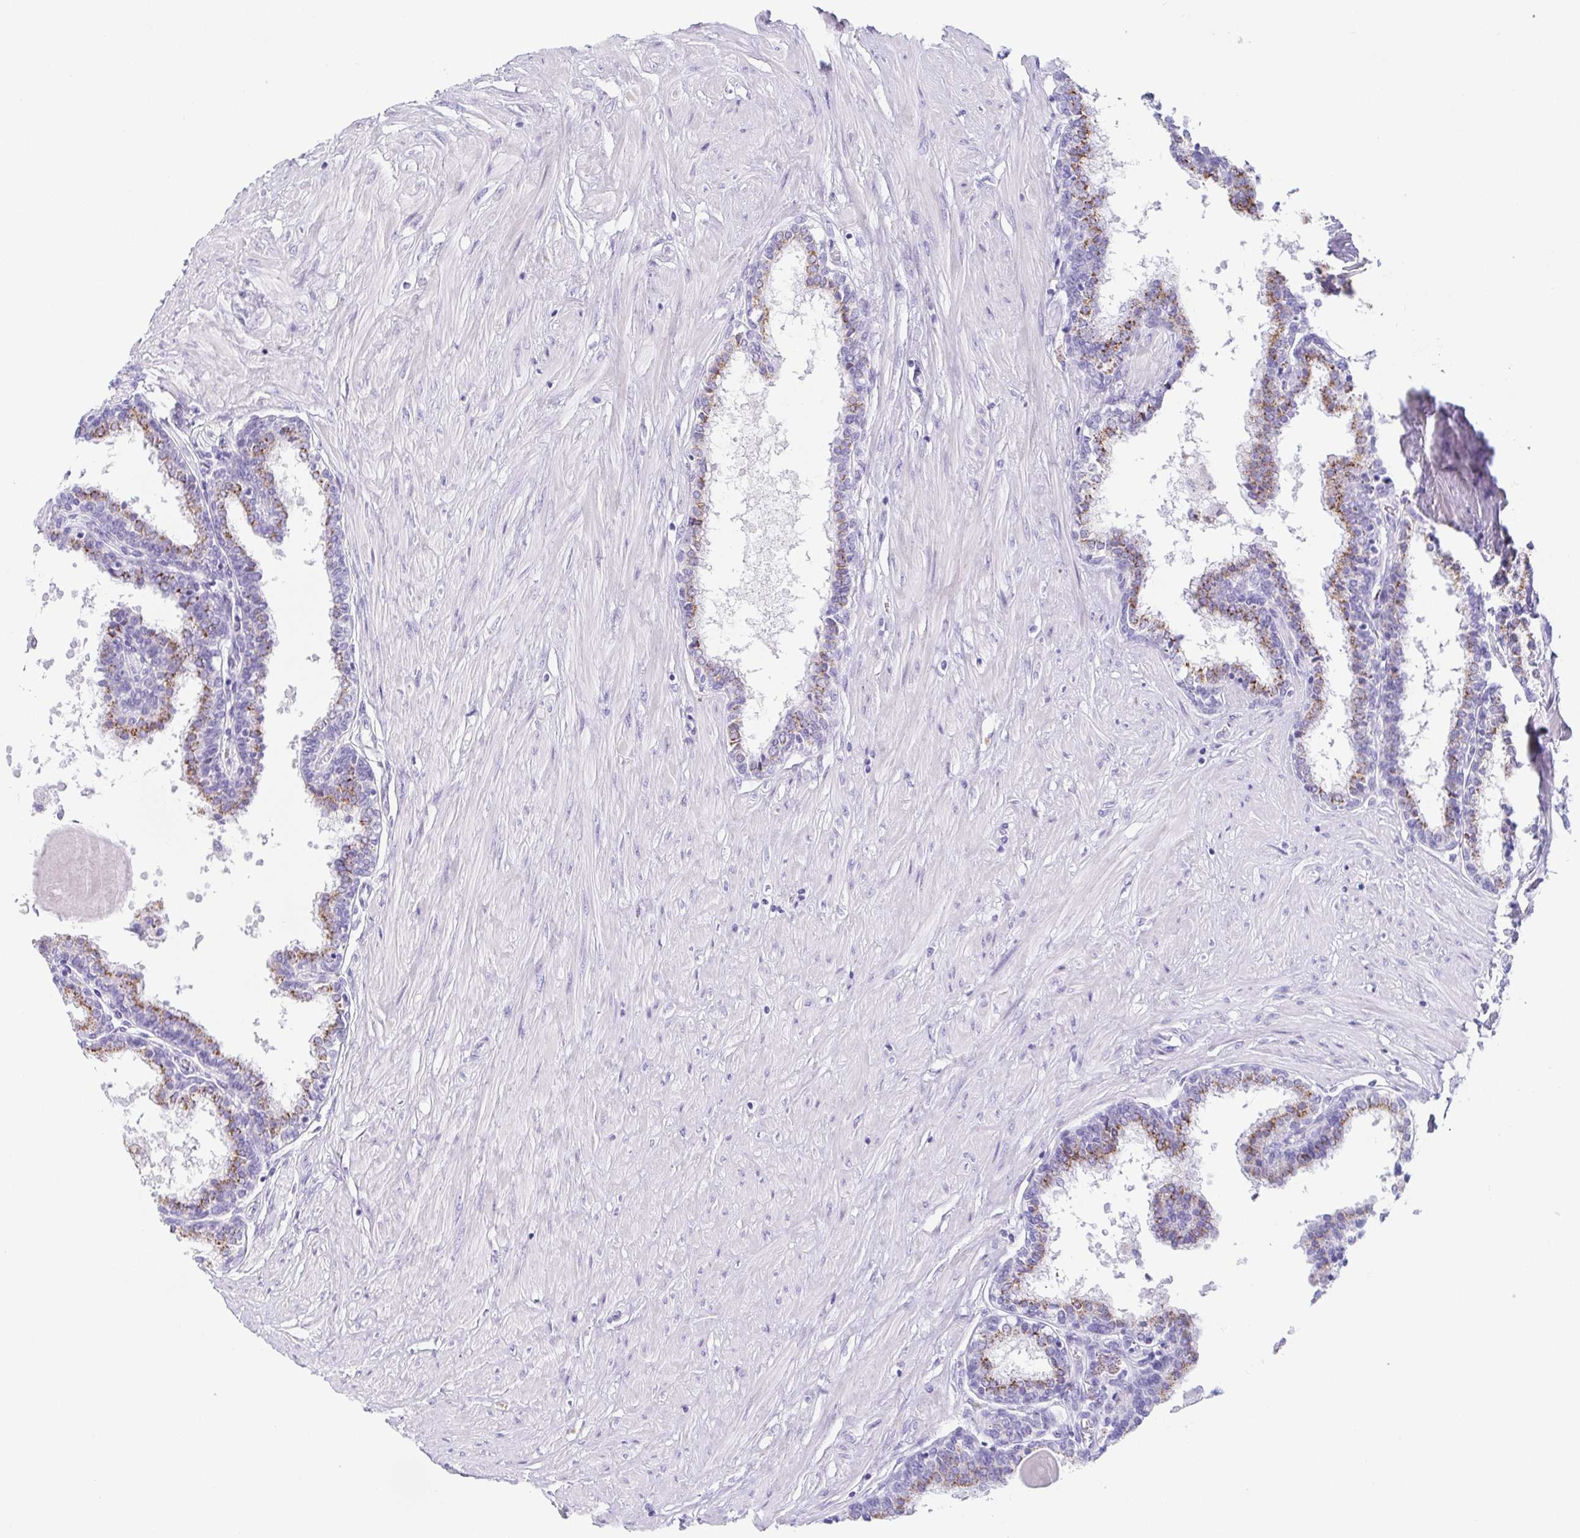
{"staining": {"intensity": "moderate", "quantity": "25%-75%", "location": "cytoplasmic/membranous"}, "tissue": "prostate", "cell_type": "Glandular cells", "image_type": "normal", "snomed": [{"axis": "morphology", "description": "Normal tissue, NOS"}, {"axis": "topography", "description": "Prostate"}], "caption": "Immunohistochemical staining of normal prostate demonstrates 25%-75% levels of moderate cytoplasmic/membranous protein expression in approximately 25%-75% of glandular cells.", "gene": "LDLRAD1", "patient": {"sex": "male", "age": 55}}